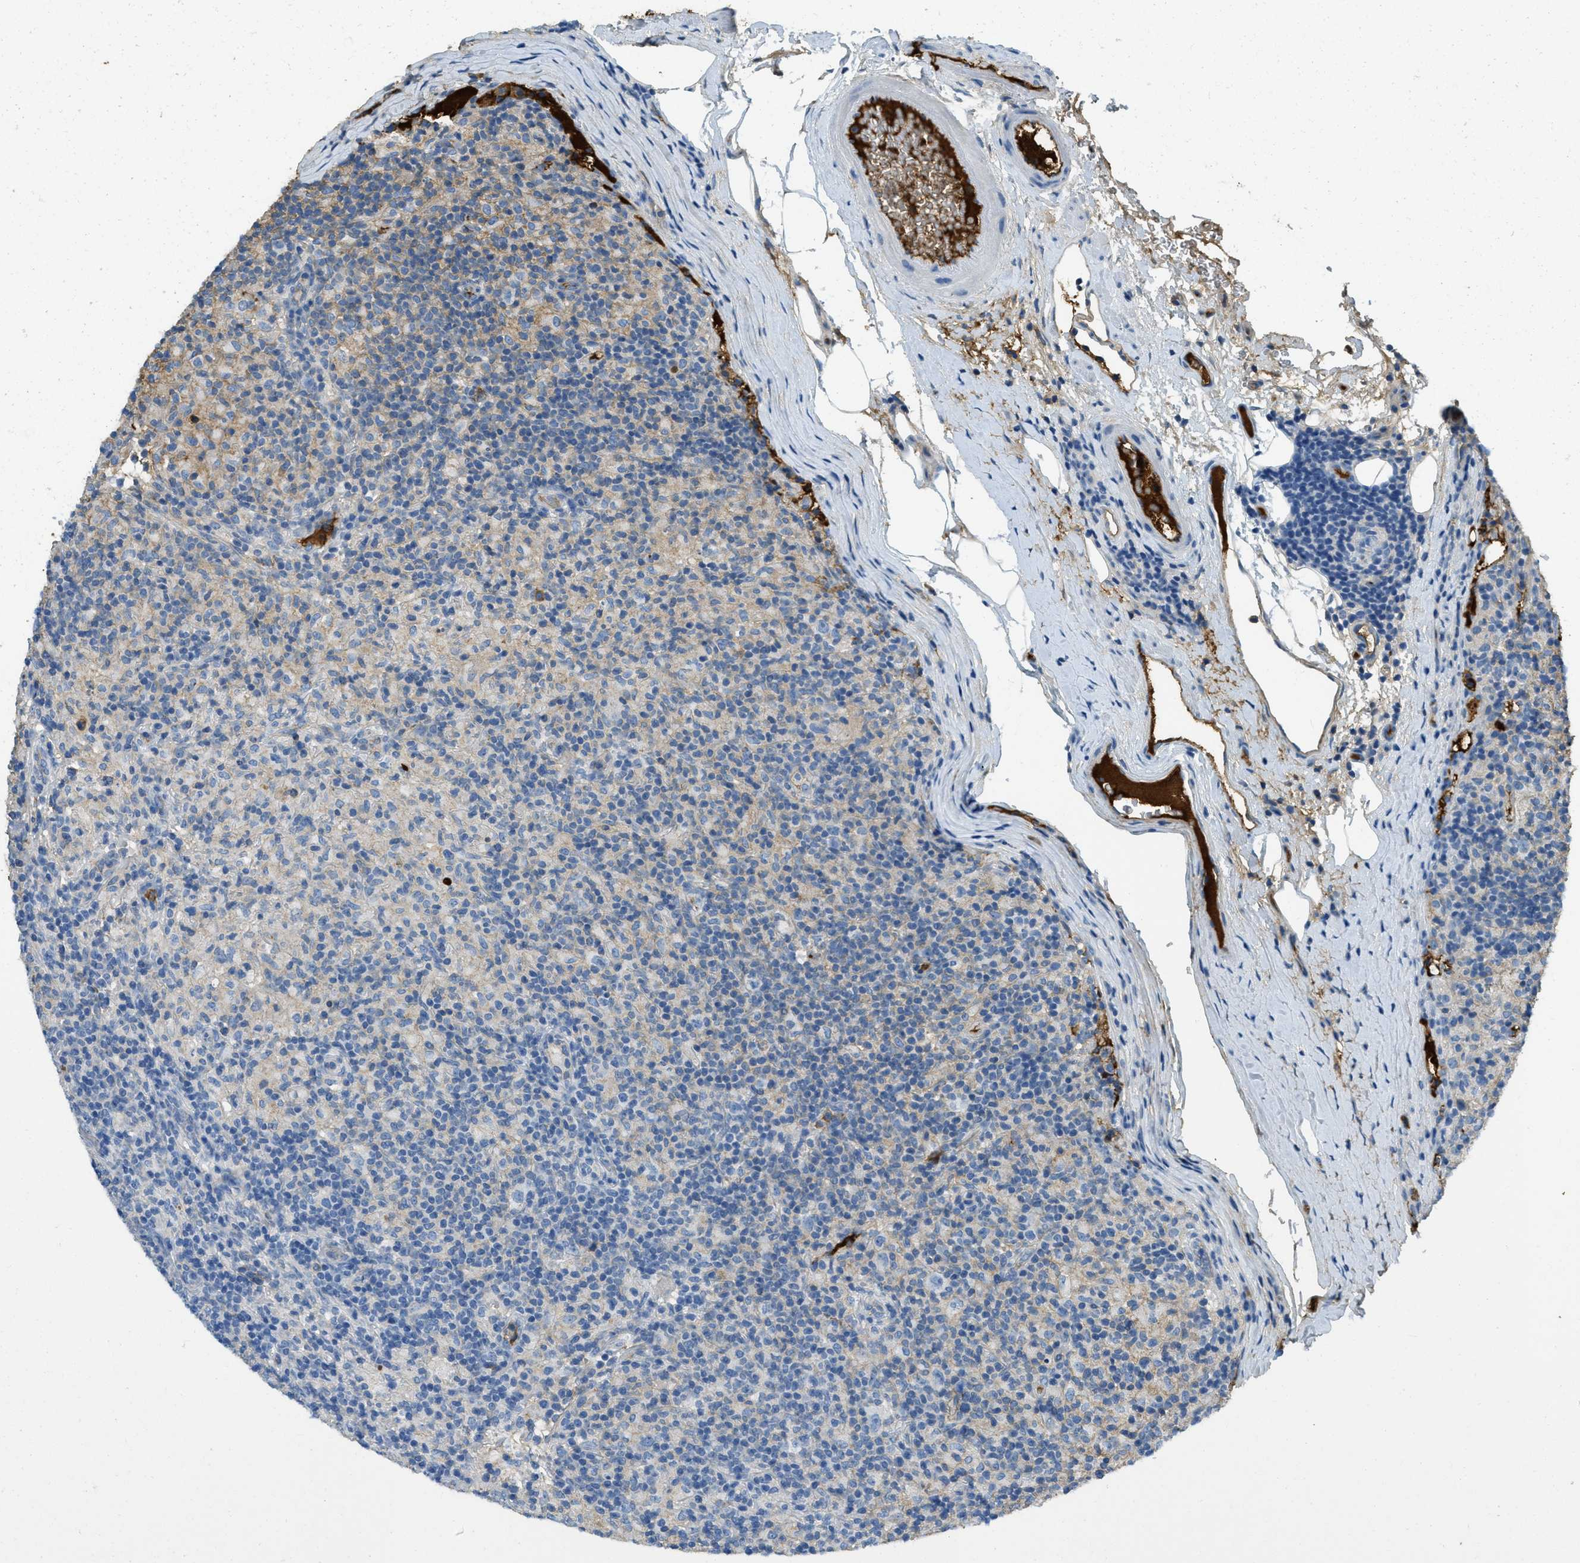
{"staining": {"intensity": "negative", "quantity": "none", "location": "none"}, "tissue": "lymphoma", "cell_type": "Tumor cells", "image_type": "cancer", "snomed": [{"axis": "morphology", "description": "Hodgkin's disease, NOS"}, {"axis": "topography", "description": "Lymph node"}], "caption": "The histopathology image reveals no significant staining in tumor cells of lymphoma. (IHC, brightfield microscopy, high magnification).", "gene": "PRTN3", "patient": {"sex": "male", "age": 70}}